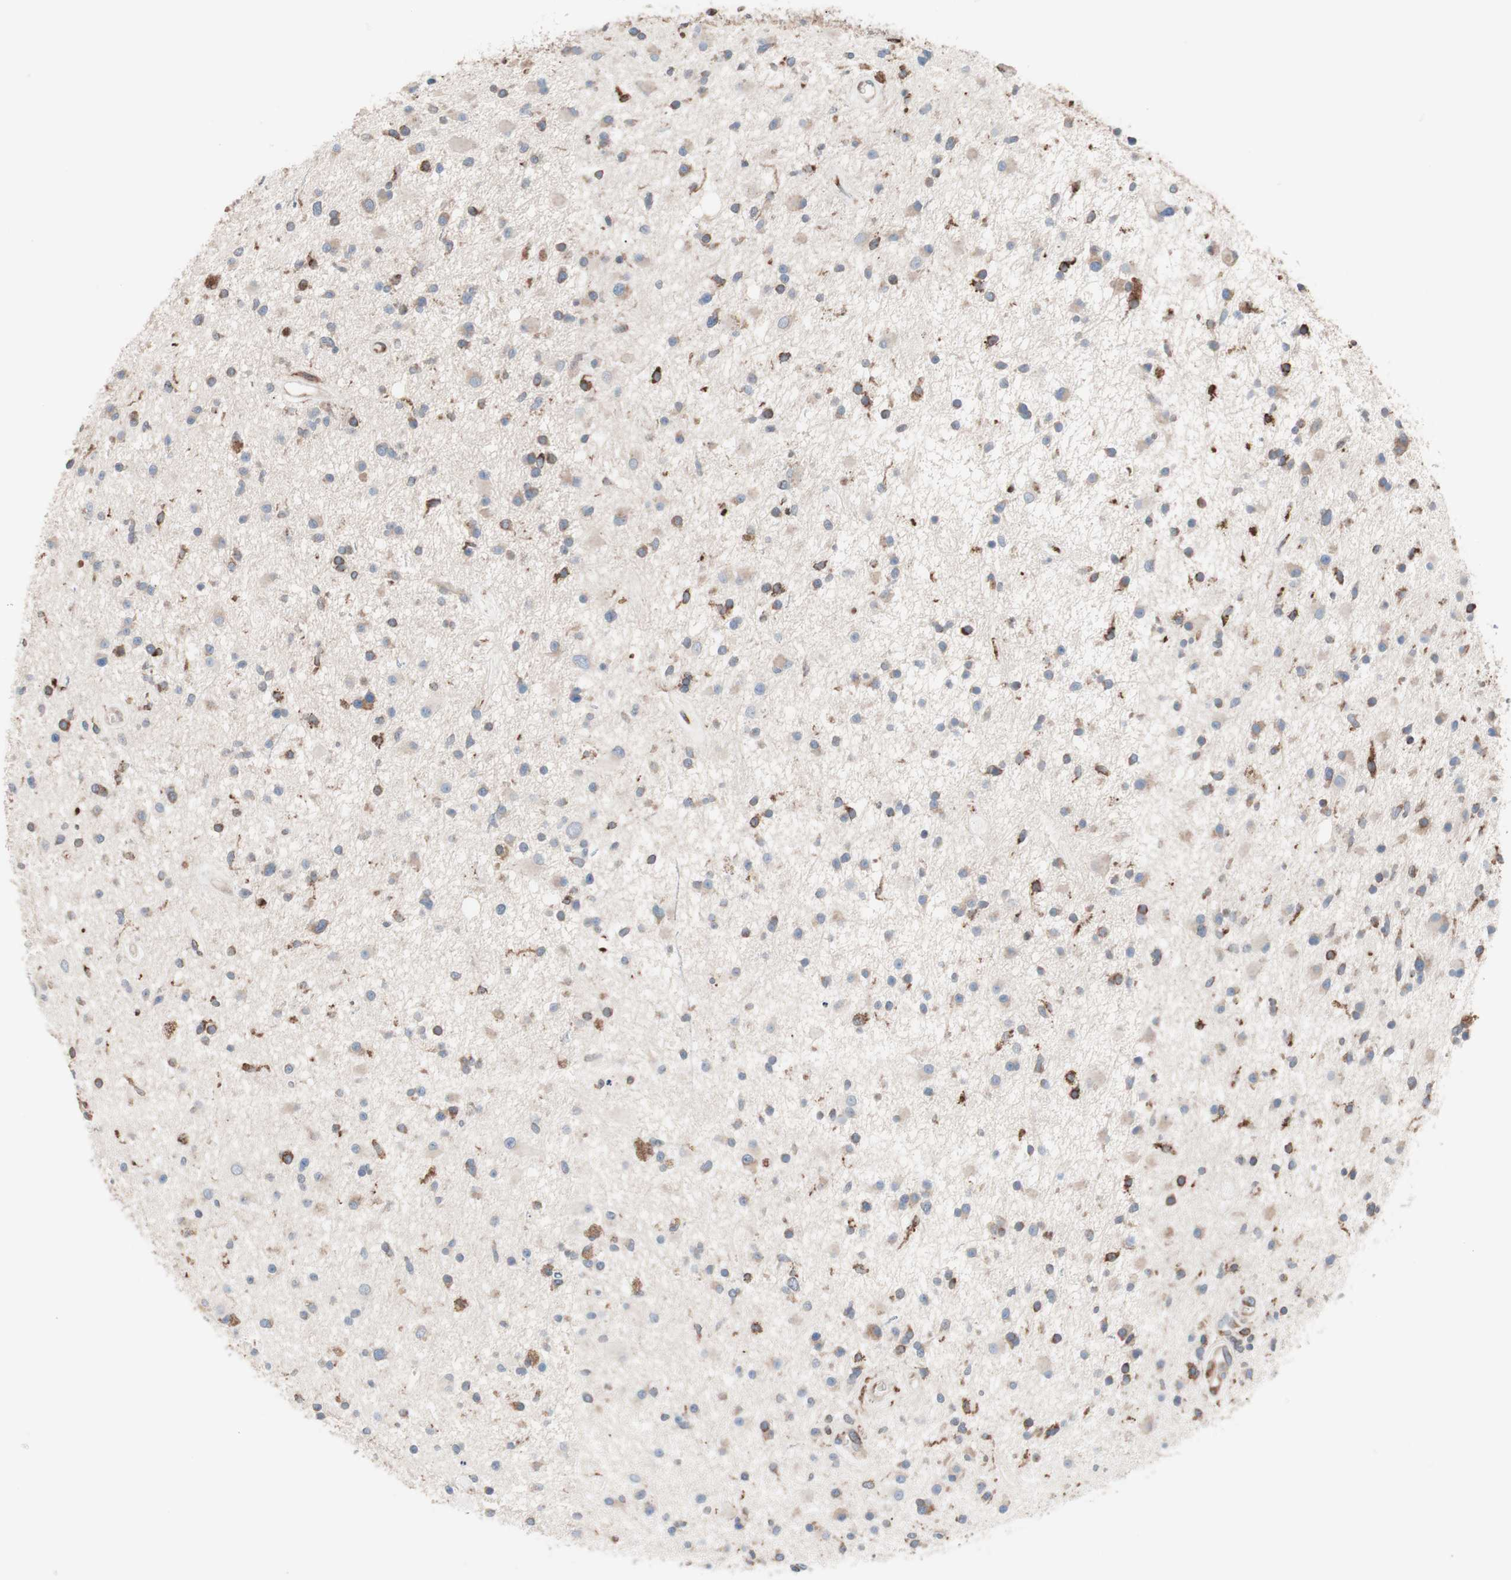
{"staining": {"intensity": "moderate", "quantity": "25%-75%", "location": "cytoplasmic/membranous"}, "tissue": "glioma", "cell_type": "Tumor cells", "image_type": "cancer", "snomed": [{"axis": "morphology", "description": "Glioma, malignant, High grade"}, {"axis": "topography", "description": "Brain"}], "caption": "Protein staining of glioma tissue demonstrates moderate cytoplasmic/membranous positivity in about 25%-75% of tumor cells.", "gene": "SLC27A4", "patient": {"sex": "male", "age": 33}}